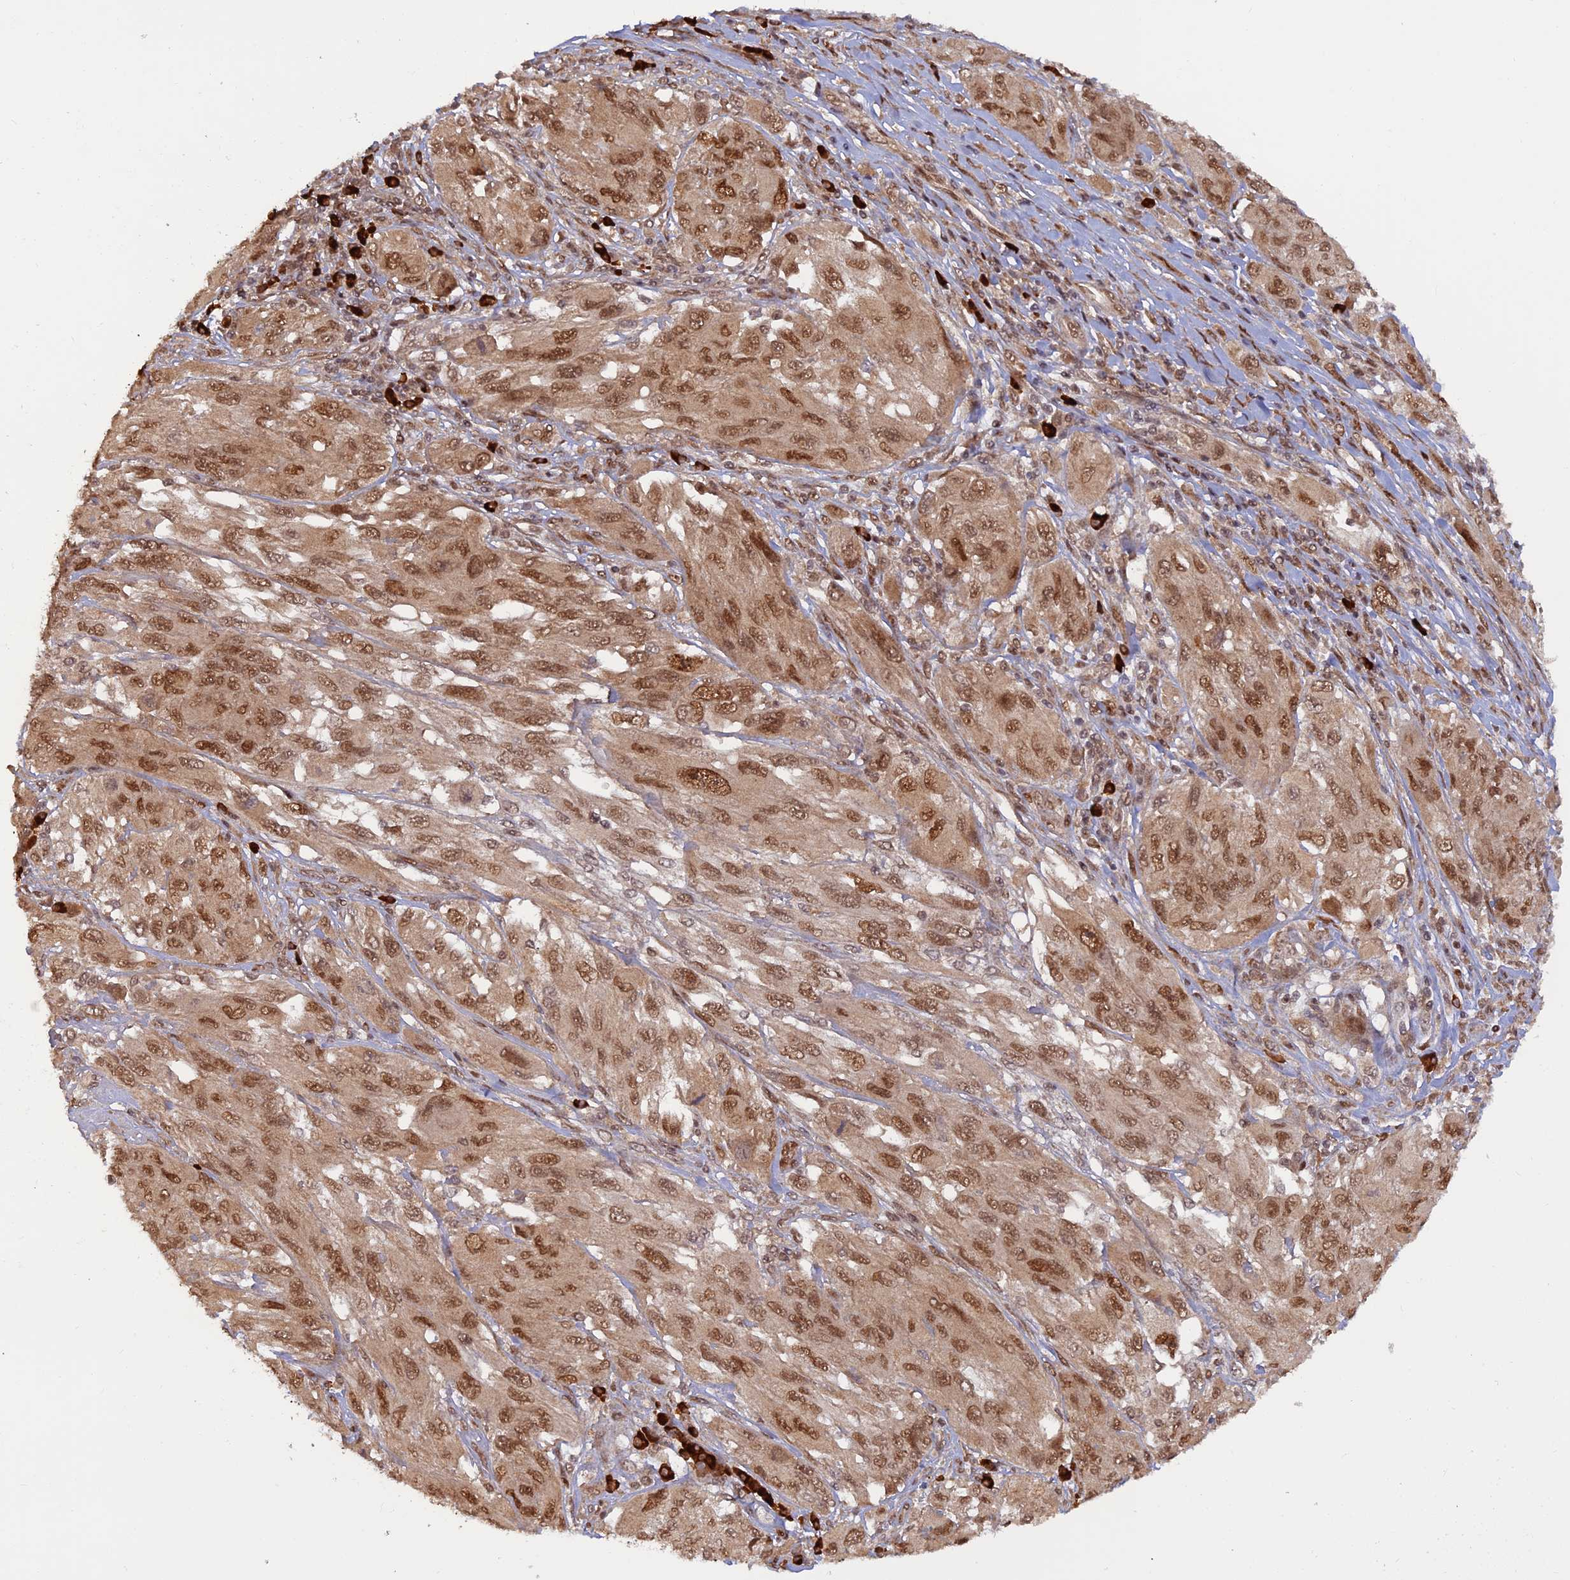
{"staining": {"intensity": "moderate", "quantity": ">75%", "location": "nuclear"}, "tissue": "melanoma", "cell_type": "Tumor cells", "image_type": "cancer", "snomed": [{"axis": "morphology", "description": "Malignant melanoma, NOS"}, {"axis": "topography", "description": "Skin"}], "caption": "Immunohistochemistry histopathology image of neoplastic tissue: melanoma stained using IHC demonstrates medium levels of moderate protein expression localized specifically in the nuclear of tumor cells, appearing as a nuclear brown color.", "gene": "ZNF565", "patient": {"sex": "female", "age": 91}}